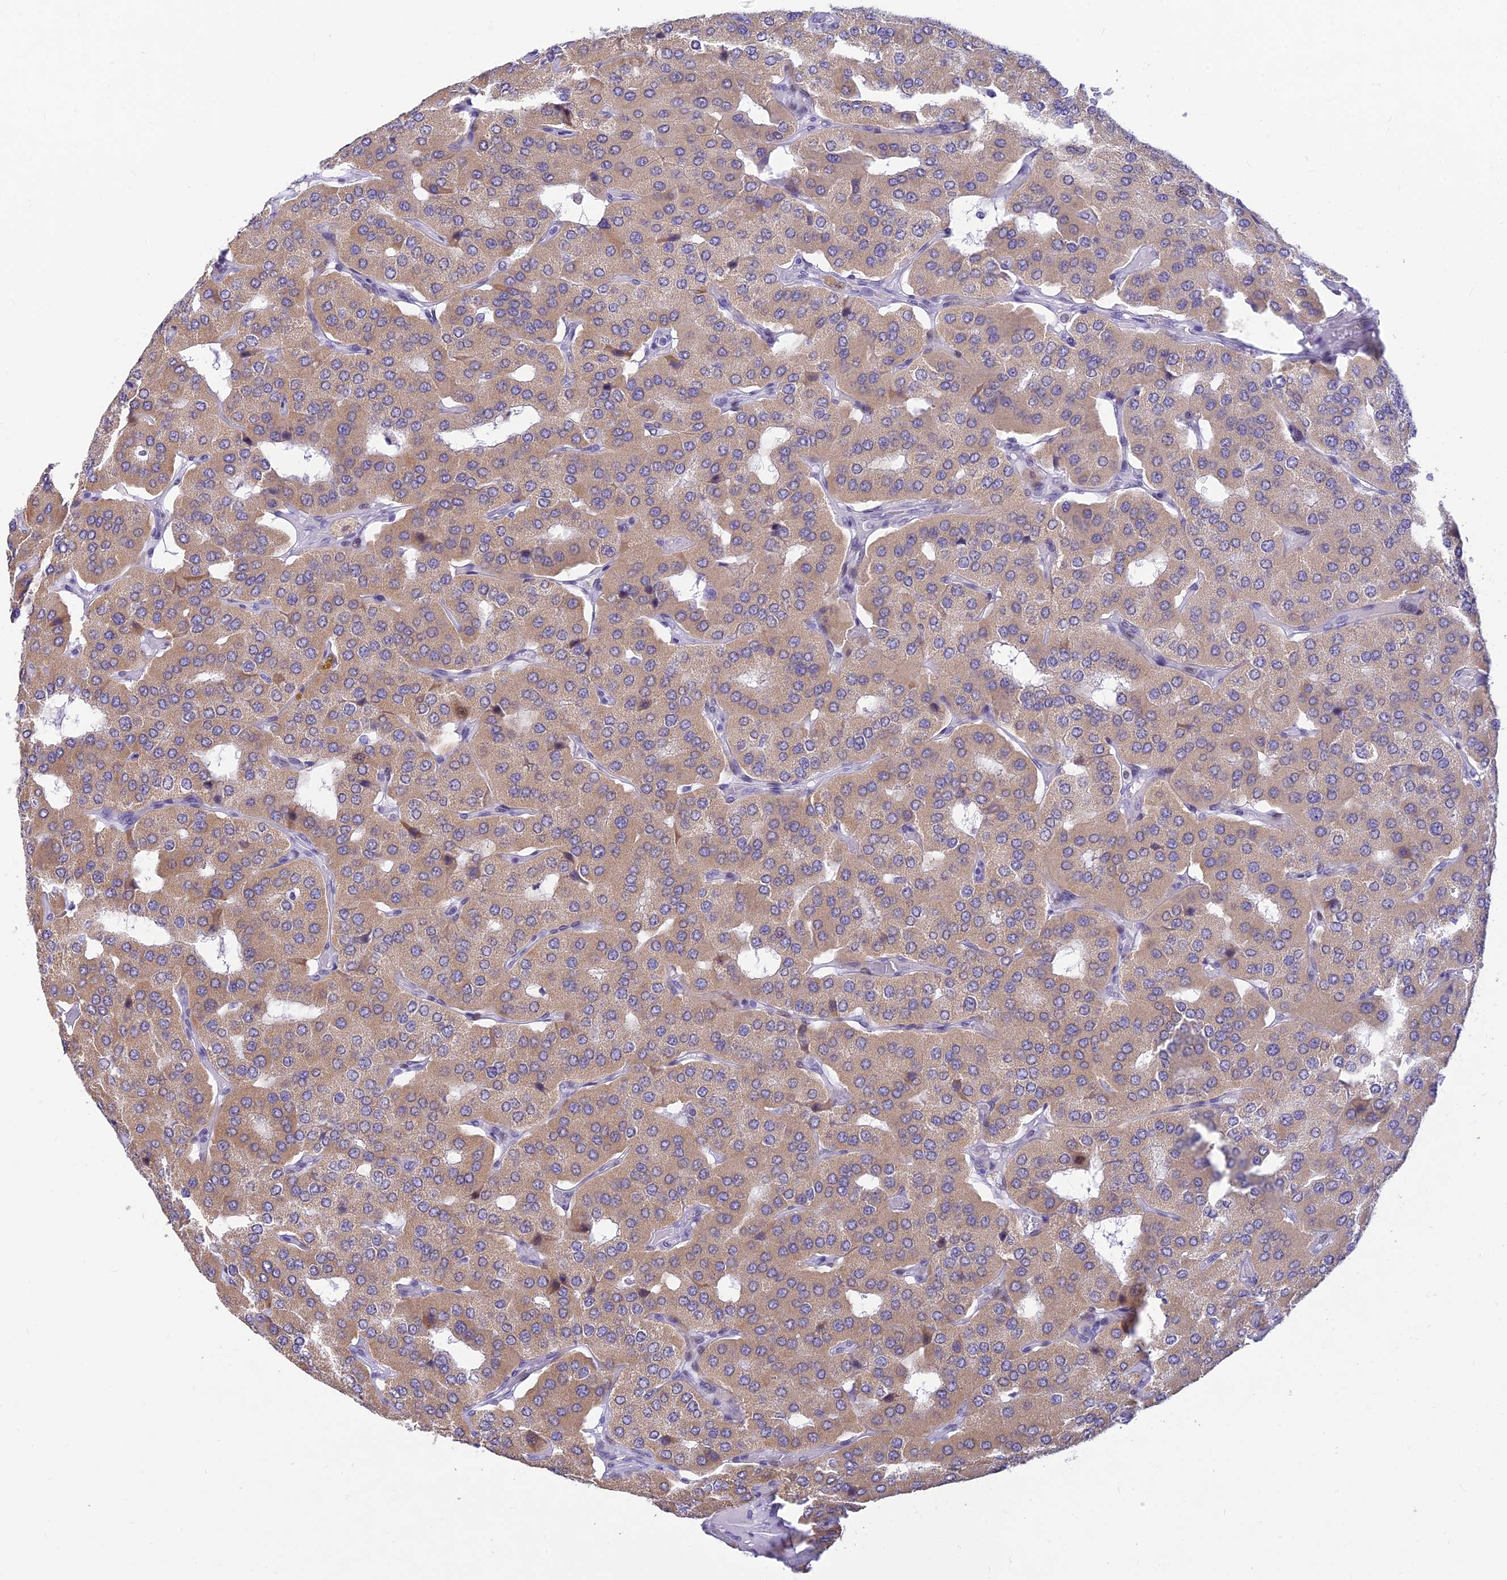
{"staining": {"intensity": "weak", "quantity": ">75%", "location": "cytoplasmic/membranous"}, "tissue": "parathyroid gland", "cell_type": "Glandular cells", "image_type": "normal", "snomed": [{"axis": "morphology", "description": "Normal tissue, NOS"}, {"axis": "morphology", "description": "Adenoma, NOS"}, {"axis": "topography", "description": "Parathyroid gland"}], "caption": "Protein staining reveals weak cytoplasmic/membranous staining in approximately >75% of glandular cells in benign parathyroid gland.", "gene": "INKA1", "patient": {"sex": "female", "age": 86}}